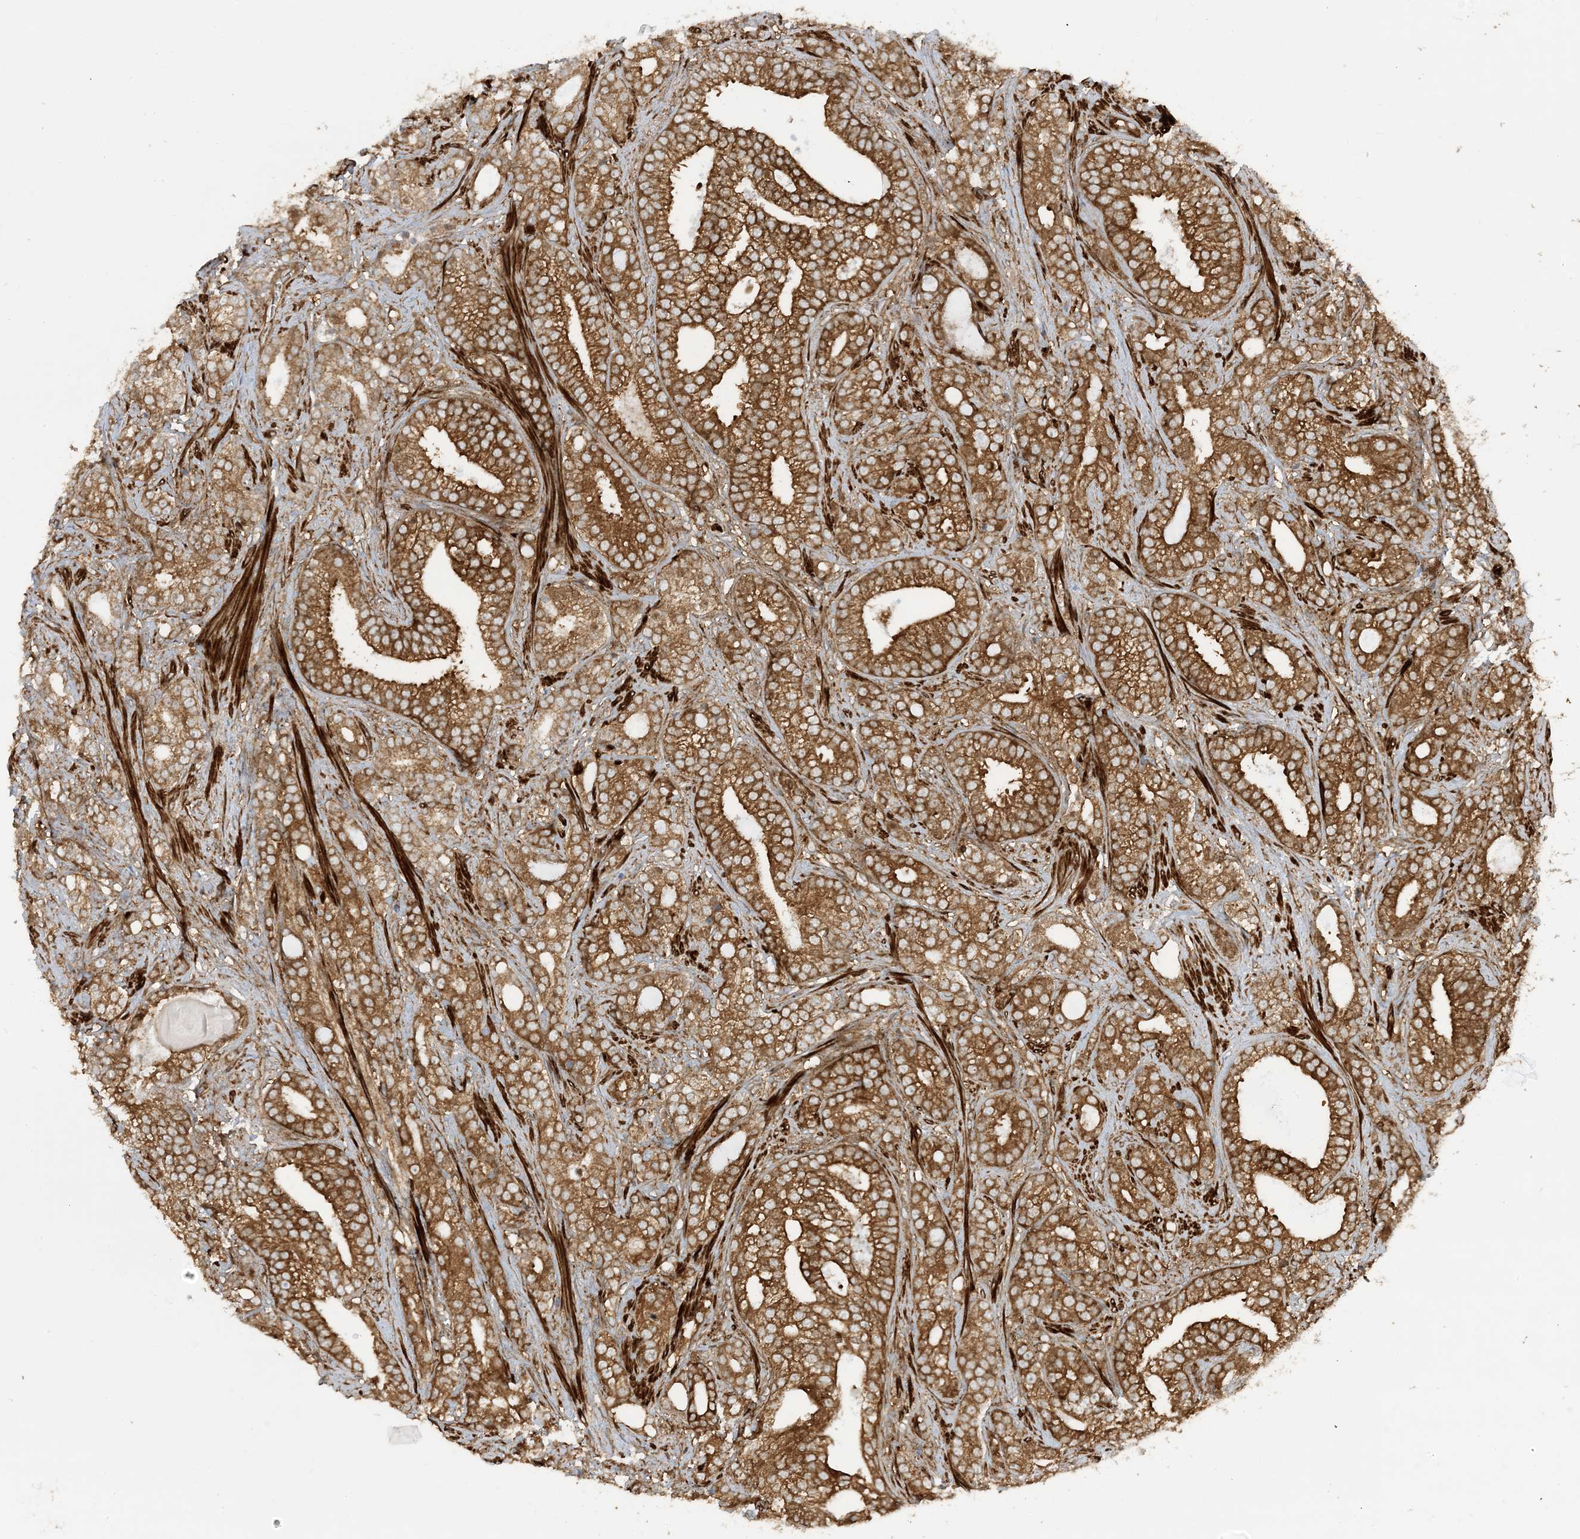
{"staining": {"intensity": "strong", "quantity": ">75%", "location": "cytoplasmic/membranous"}, "tissue": "prostate cancer", "cell_type": "Tumor cells", "image_type": "cancer", "snomed": [{"axis": "morphology", "description": "Adenocarcinoma, High grade"}, {"axis": "topography", "description": "Prostate and seminal vesicle, NOS"}], "caption": "High-magnification brightfield microscopy of prostate cancer stained with DAB (brown) and counterstained with hematoxylin (blue). tumor cells exhibit strong cytoplasmic/membranous staining is seen in about>75% of cells.", "gene": "STAM2", "patient": {"sex": "male", "age": 67}}